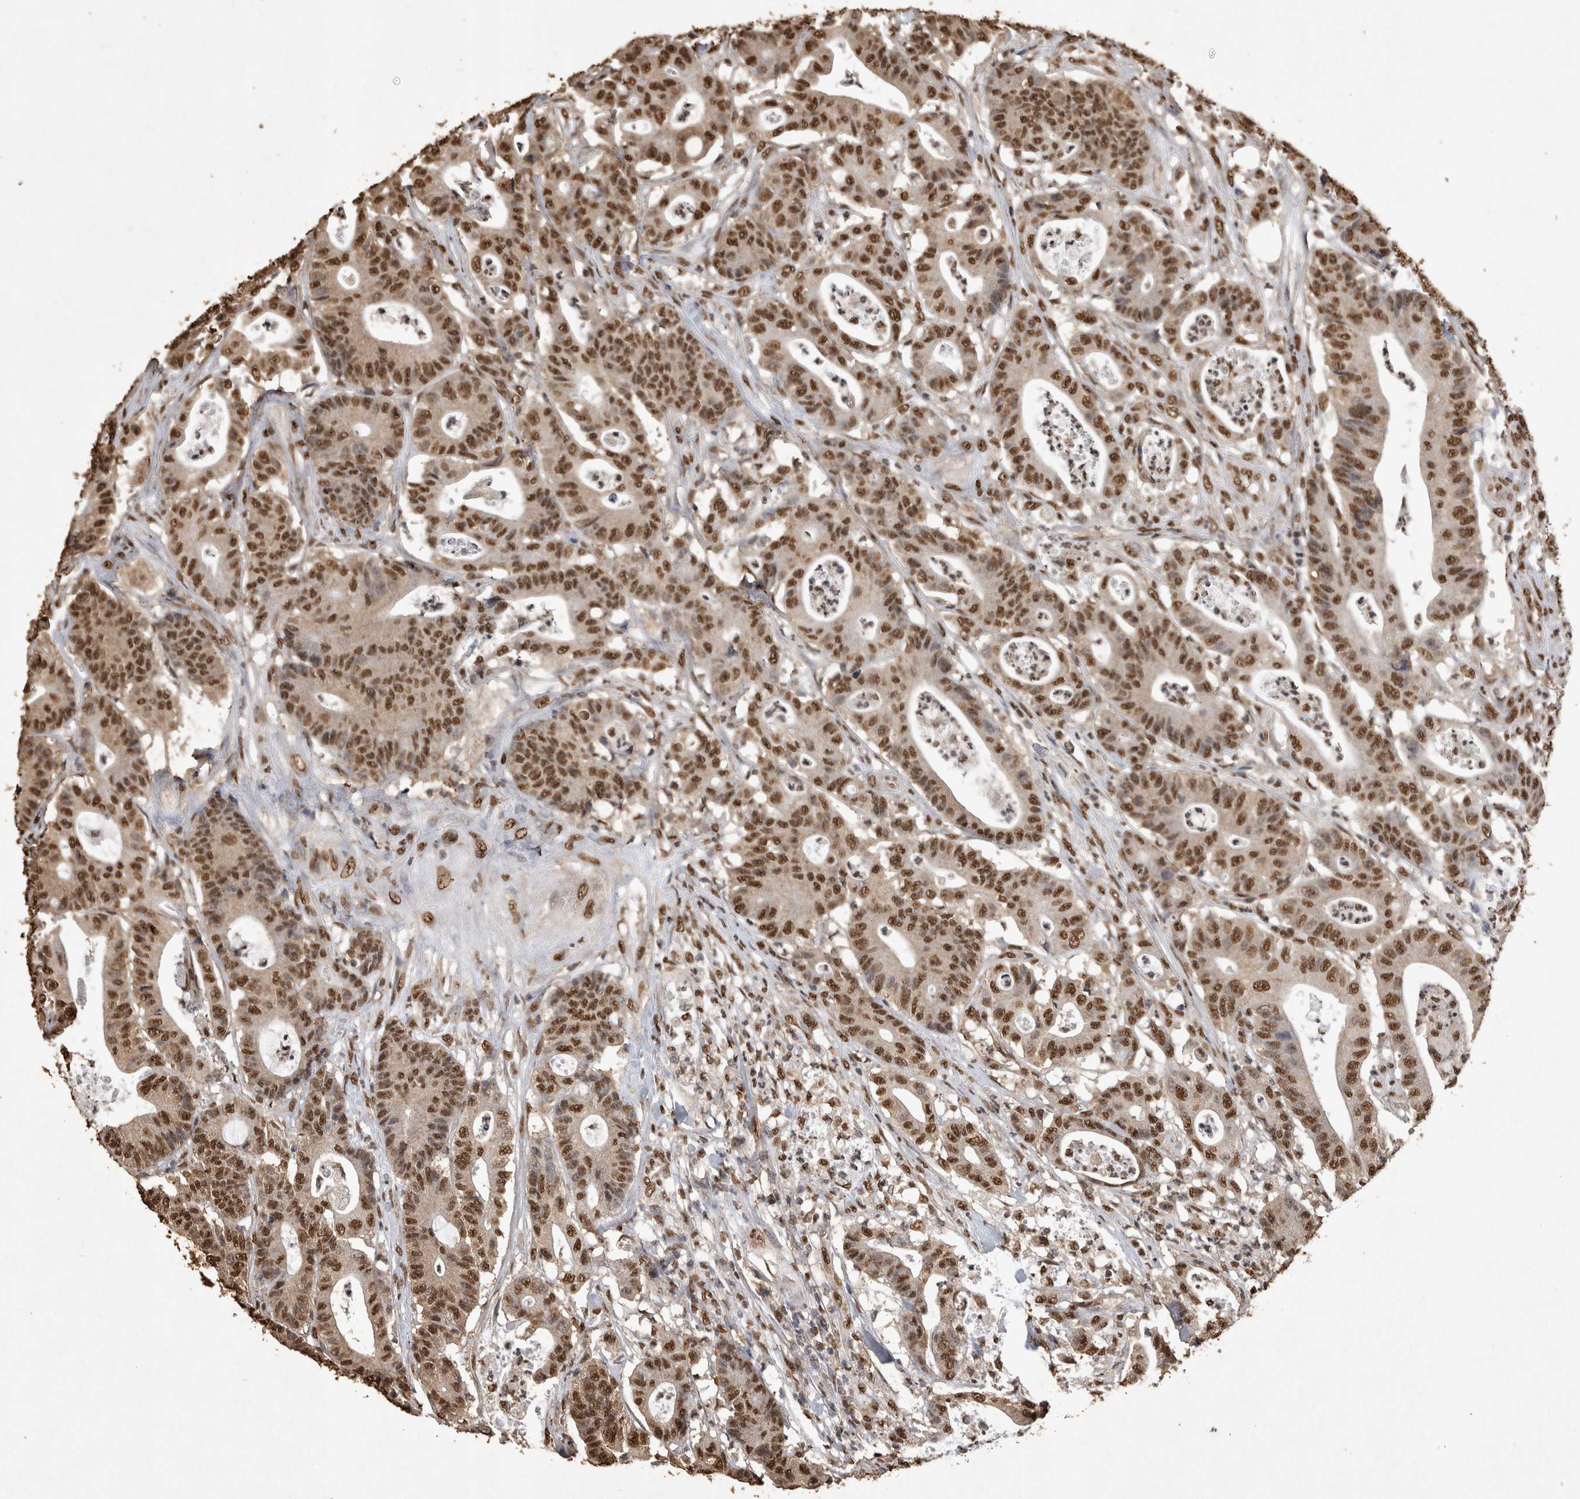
{"staining": {"intensity": "strong", "quantity": ">75%", "location": "nuclear"}, "tissue": "colorectal cancer", "cell_type": "Tumor cells", "image_type": "cancer", "snomed": [{"axis": "morphology", "description": "Adenocarcinoma, NOS"}, {"axis": "topography", "description": "Colon"}], "caption": "Adenocarcinoma (colorectal) stained with a protein marker reveals strong staining in tumor cells.", "gene": "OAS2", "patient": {"sex": "female", "age": 84}}